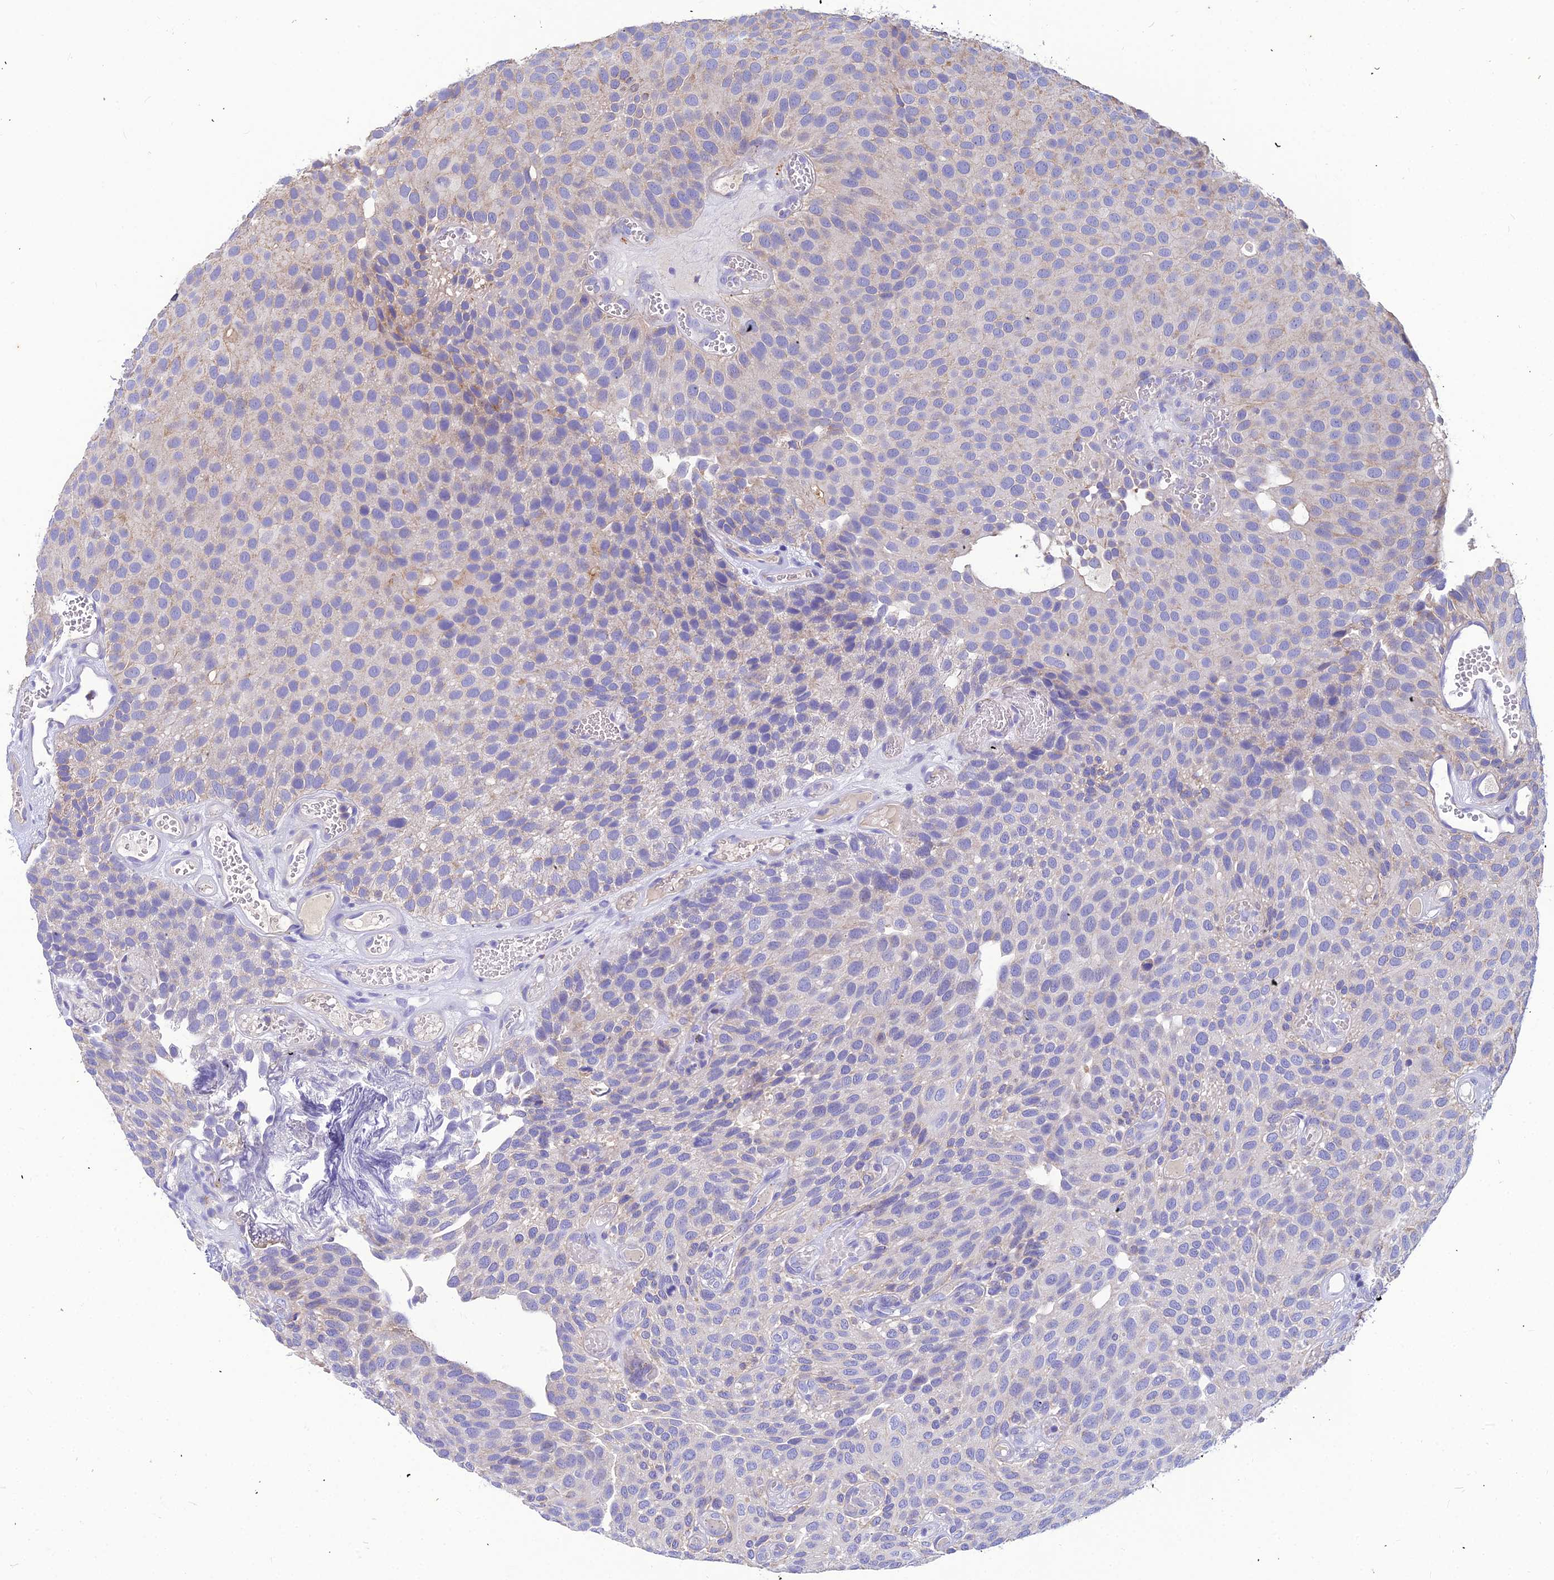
{"staining": {"intensity": "negative", "quantity": "none", "location": "none"}, "tissue": "urothelial cancer", "cell_type": "Tumor cells", "image_type": "cancer", "snomed": [{"axis": "morphology", "description": "Urothelial carcinoma, Low grade"}, {"axis": "topography", "description": "Urinary bladder"}], "caption": "DAB immunohistochemical staining of urothelial cancer displays no significant staining in tumor cells. (DAB IHC with hematoxylin counter stain).", "gene": "ASPHD1", "patient": {"sex": "male", "age": 89}}